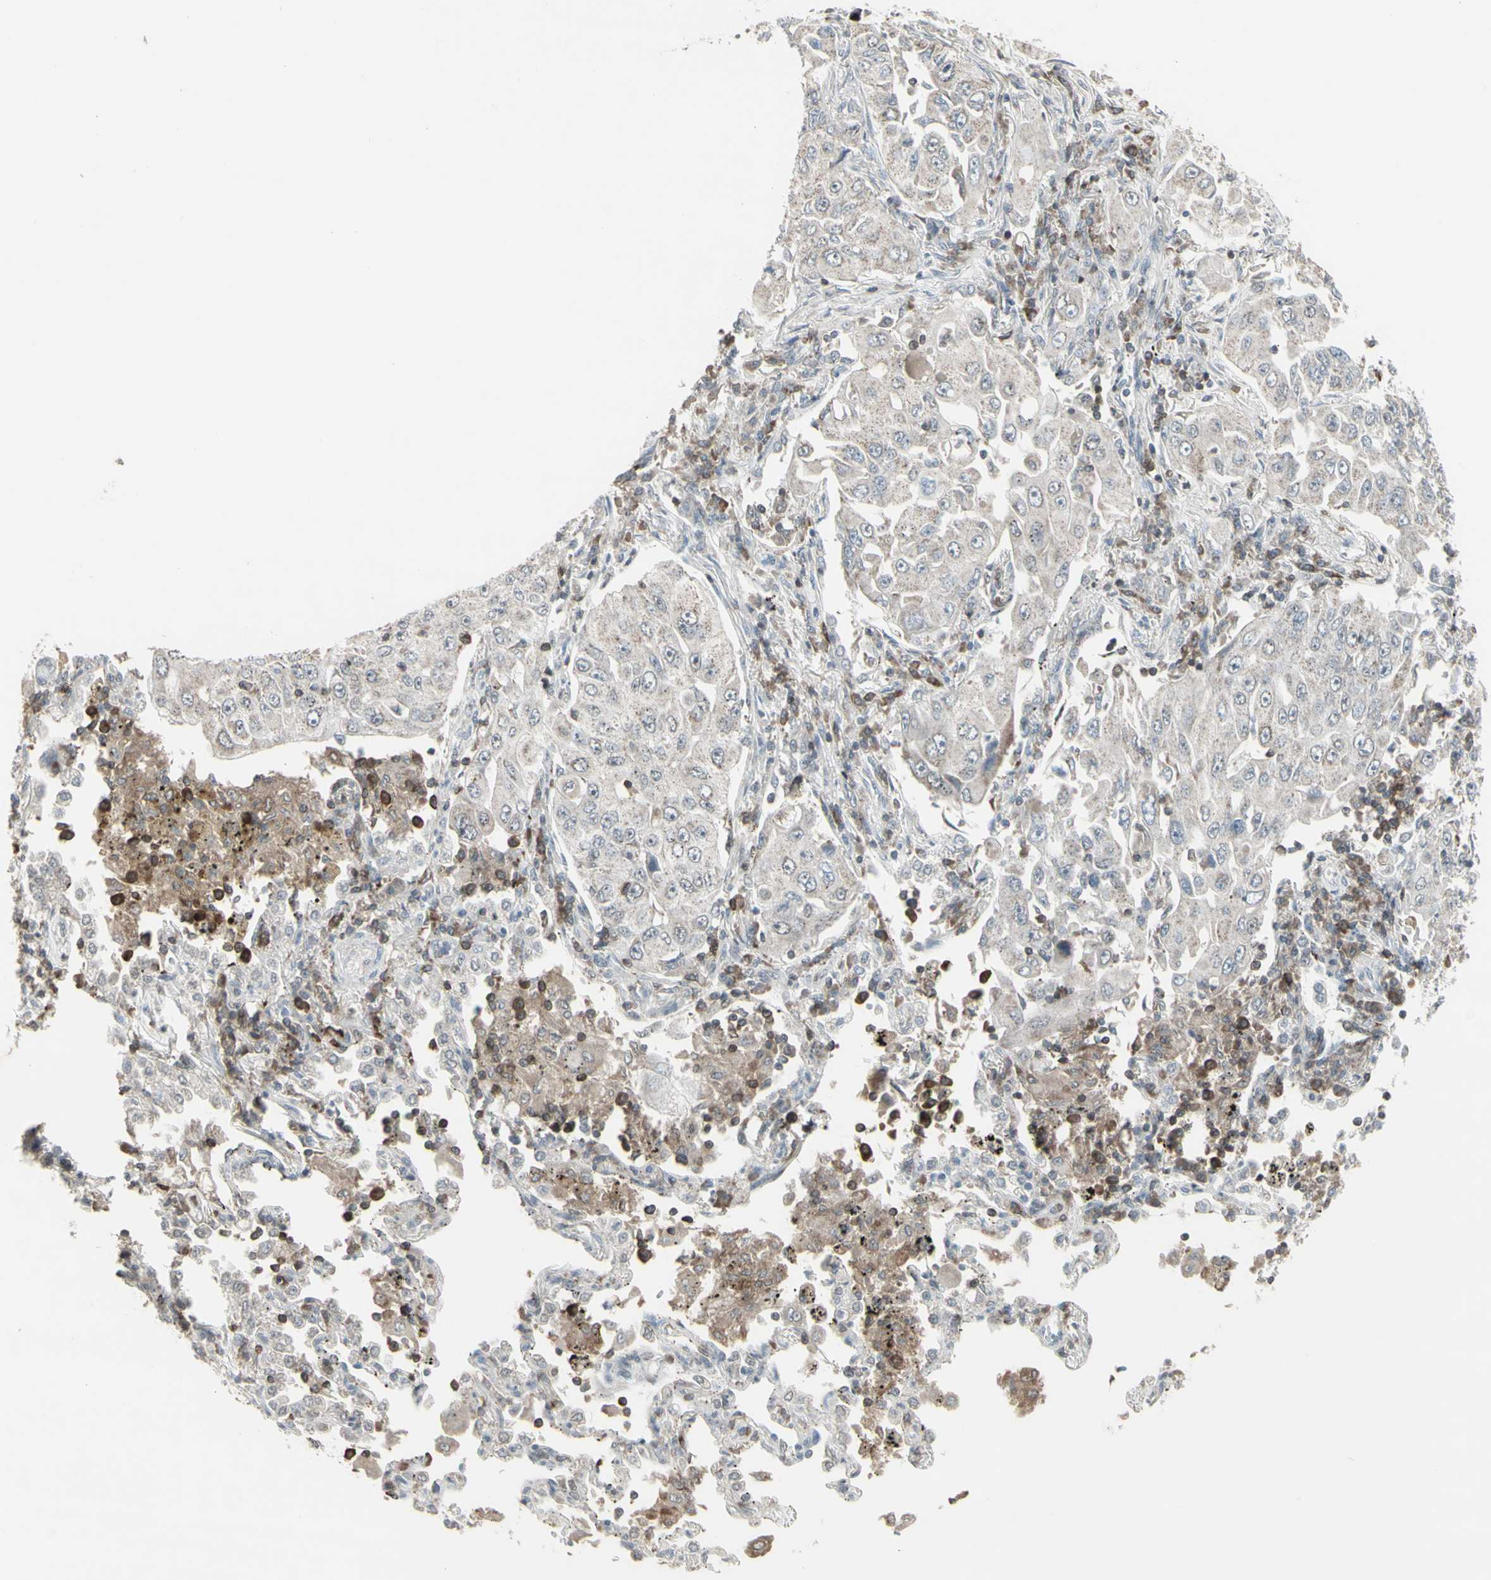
{"staining": {"intensity": "weak", "quantity": "<25%", "location": "cytoplasmic/membranous"}, "tissue": "lung cancer", "cell_type": "Tumor cells", "image_type": "cancer", "snomed": [{"axis": "morphology", "description": "Adenocarcinoma, NOS"}, {"axis": "topography", "description": "Lung"}], "caption": "Tumor cells are negative for protein expression in human lung cancer (adenocarcinoma).", "gene": "SAMSN1", "patient": {"sex": "male", "age": 84}}